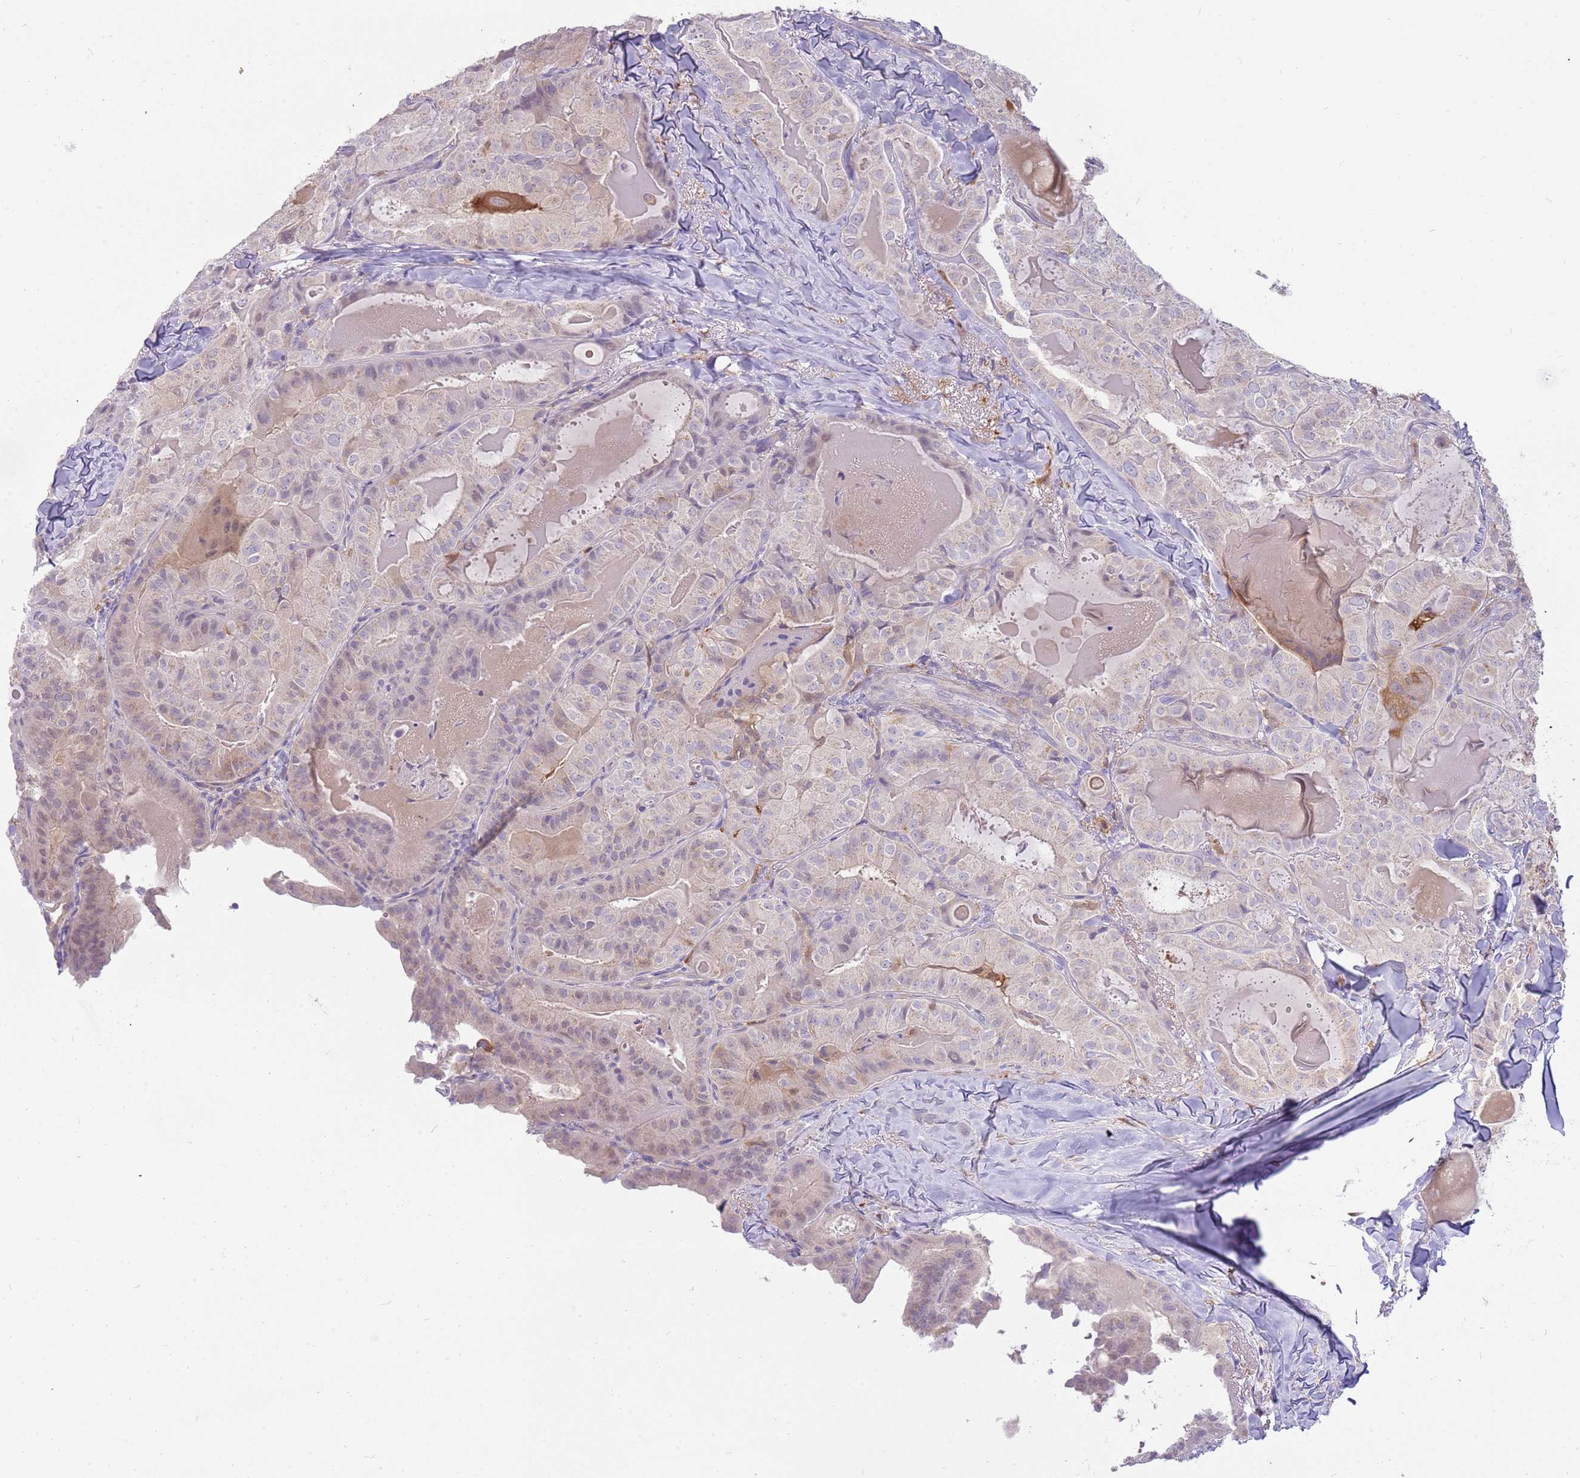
{"staining": {"intensity": "negative", "quantity": "none", "location": "none"}, "tissue": "thyroid cancer", "cell_type": "Tumor cells", "image_type": "cancer", "snomed": [{"axis": "morphology", "description": "Papillary adenocarcinoma, NOS"}, {"axis": "topography", "description": "Thyroid gland"}], "caption": "This is a micrograph of immunohistochemistry (IHC) staining of thyroid cancer, which shows no expression in tumor cells. (DAB IHC visualized using brightfield microscopy, high magnification).", "gene": "DIPK1C", "patient": {"sex": "female", "age": 68}}